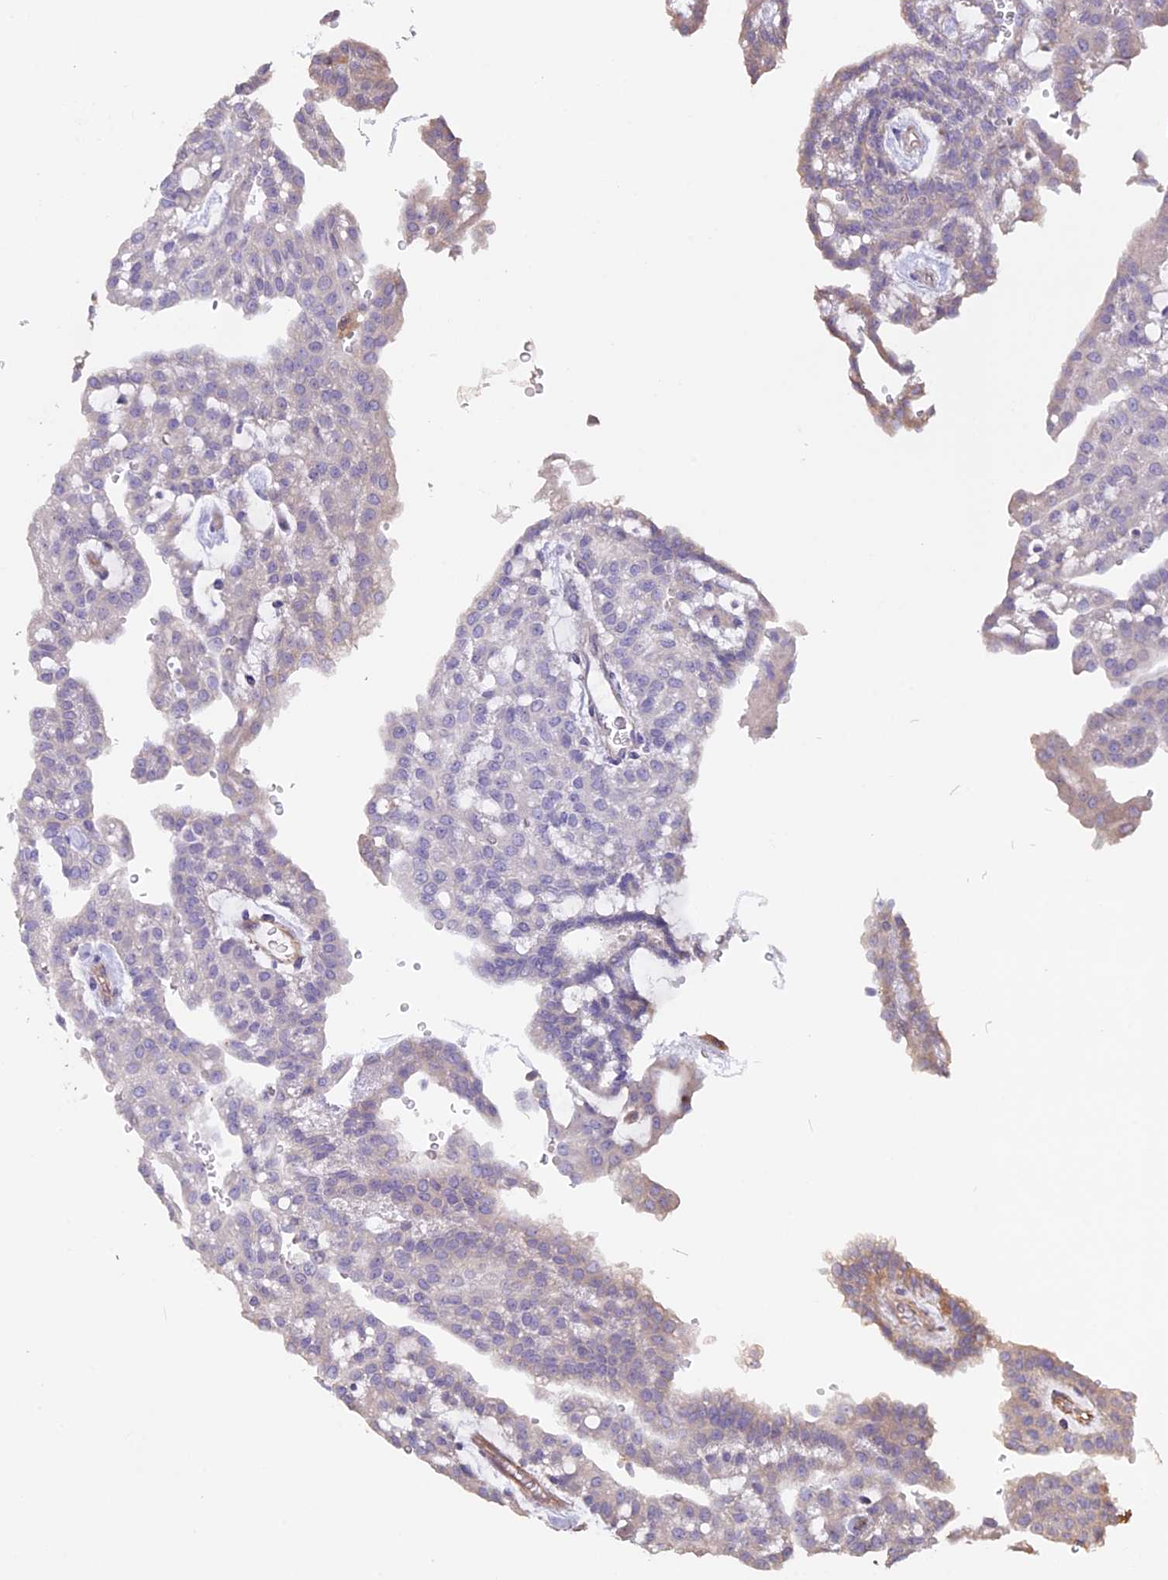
{"staining": {"intensity": "negative", "quantity": "none", "location": "none"}, "tissue": "renal cancer", "cell_type": "Tumor cells", "image_type": "cancer", "snomed": [{"axis": "morphology", "description": "Adenocarcinoma, NOS"}, {"axis": "topography", "description": "Kidney"}], "caption": "A micrograph of renal cancer (adenocarcinoma) stained for a protein displays no brown staining in tumor cells.", "gene": "CCDC148", "patient": {"sex": "male", "age": 63}}